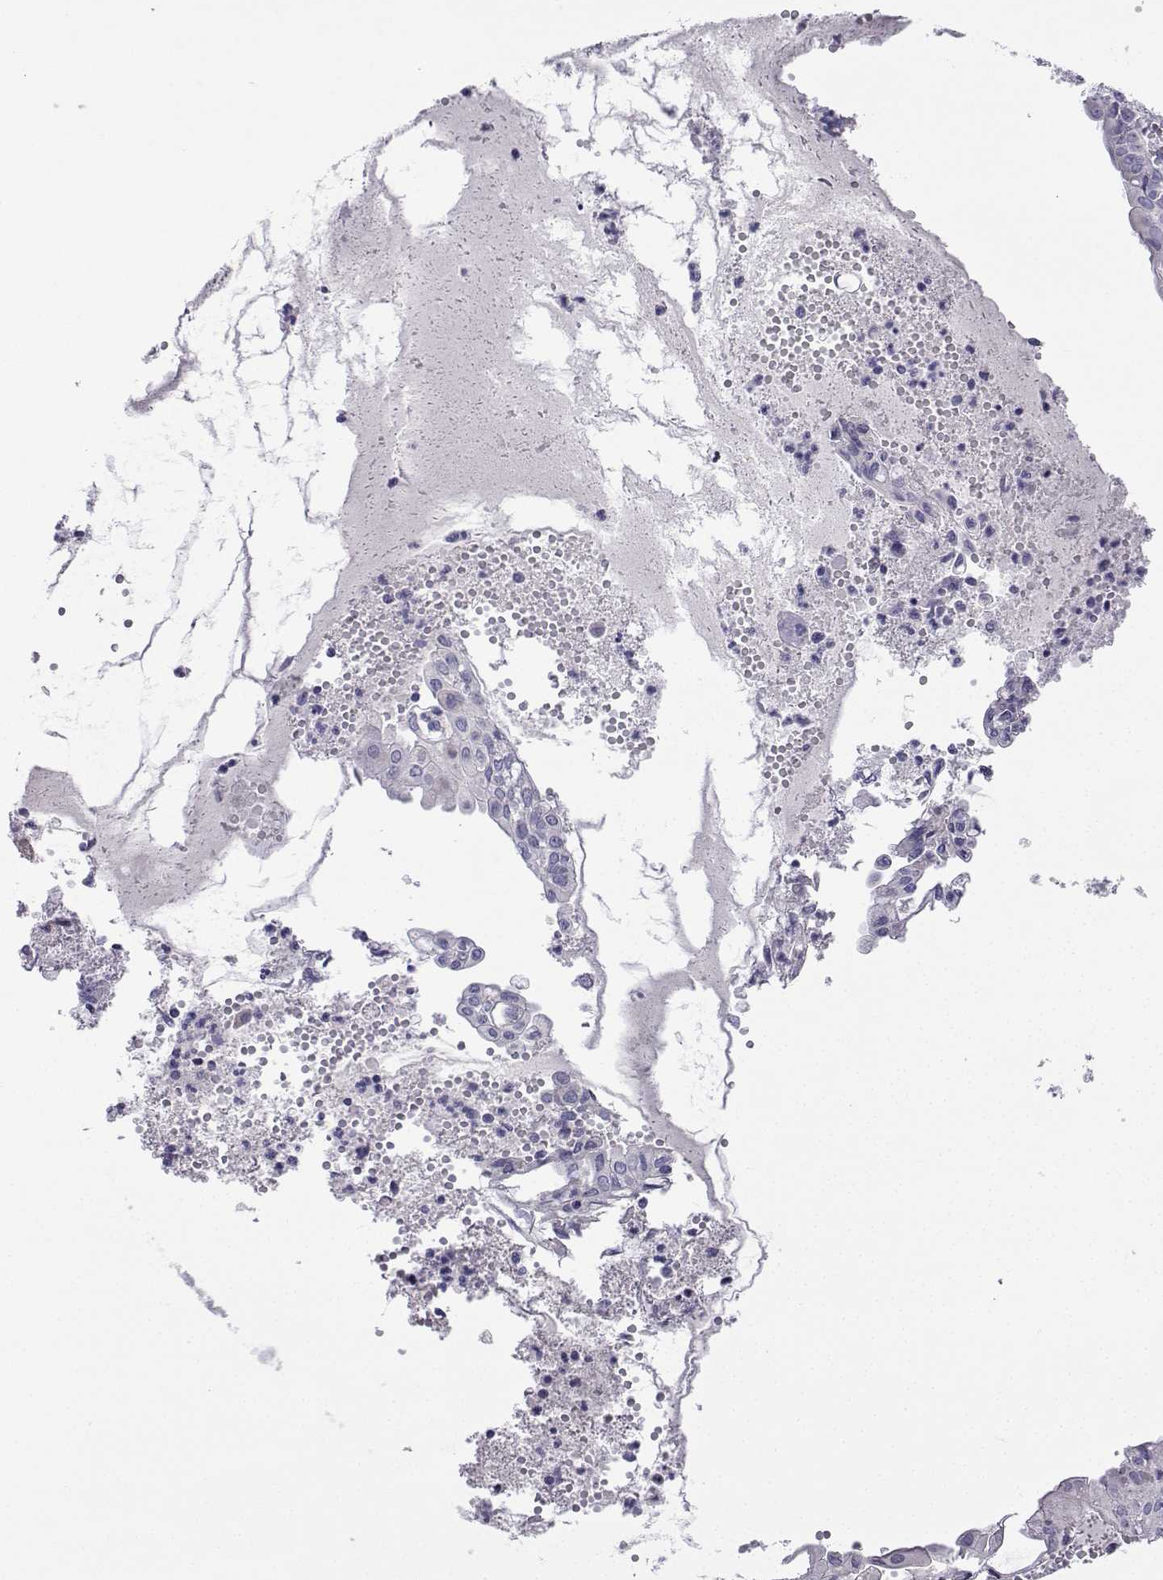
{"staining": {"intensity": "negative", "quantity": "none", "location": "none"}, "tissue": "endometrial cancer", "cell_type": "Tumor cells", "image_type": "cancer", "snomed": [{"axis": "morphology", "description": "Adenocarcinoma, NOS"}, {"axis": "topography", "description": "Endometrium"}], "caption": "There is no significant staining in tumor cells of endometrial adenocarcinoma.", "gene": "SPACA7", "patient": {"sex": "female", "age": 68}}